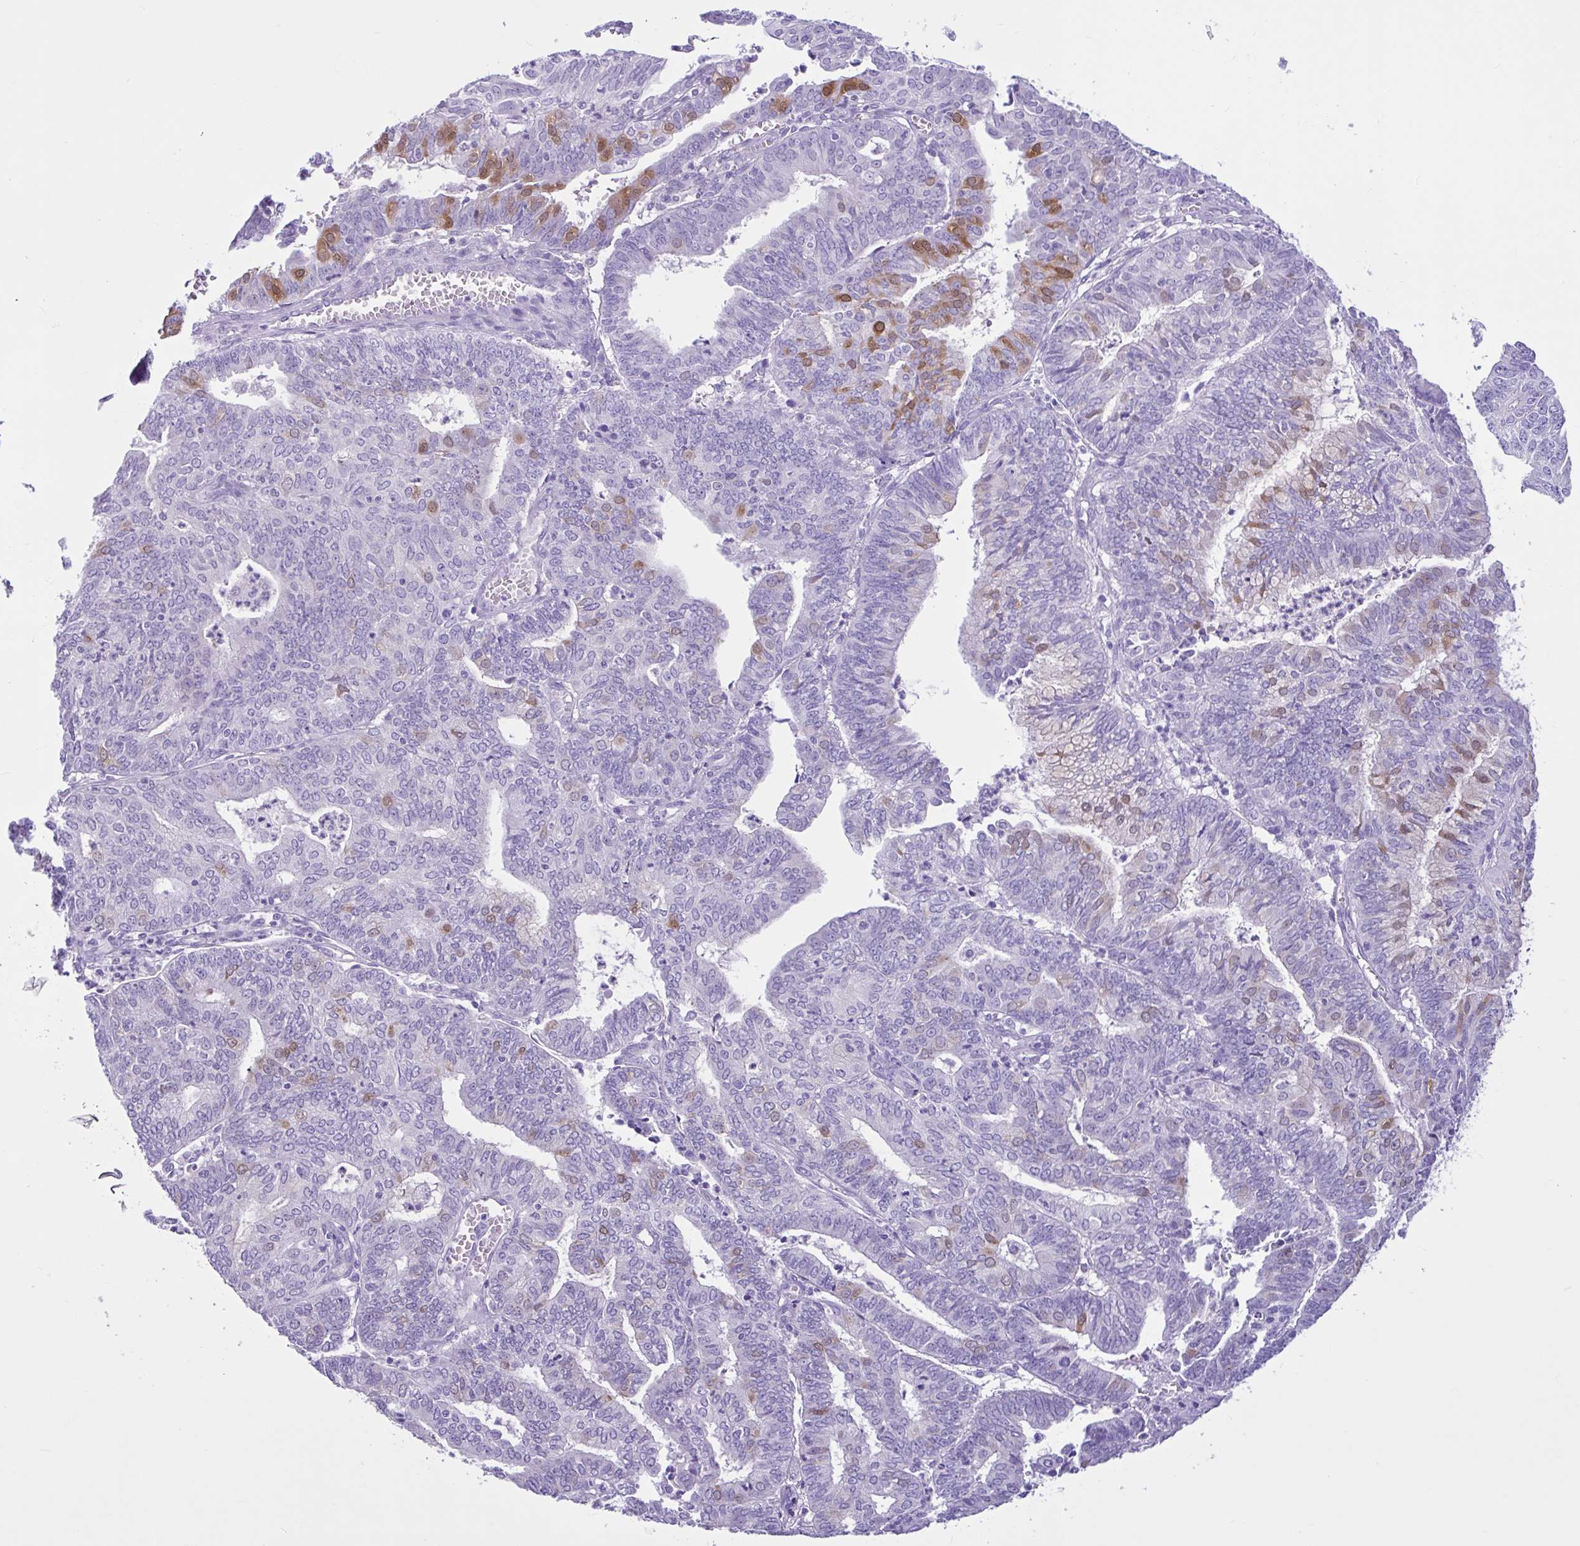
{"staining": {"intensity": "moderate", "quantity": "<25%", "location": "cytoplasmic/membranous,nuclear"}, "tissue": "endometrial cancer", "cell_type": "Tumor cells", "image_type": "cancer", "snomed": [{"axis": "morphology", "description": "Adenocarcinoma, NOS"}, {"axis": "topography", "description": "Endometrium"}], "caption": "Endometrial cancer (adenocarcinoma) stained with IHC exhibits moderate cytoplasmic/membranous and nuclear staining in approximately <25% of tumor cells. (Stains: DAB in brown, nuclei in blue, Microscopy: brightfield microscopy at high magnification).", "gene": "CYP19A1", "patient": {"sex": "female", "age": 61}}